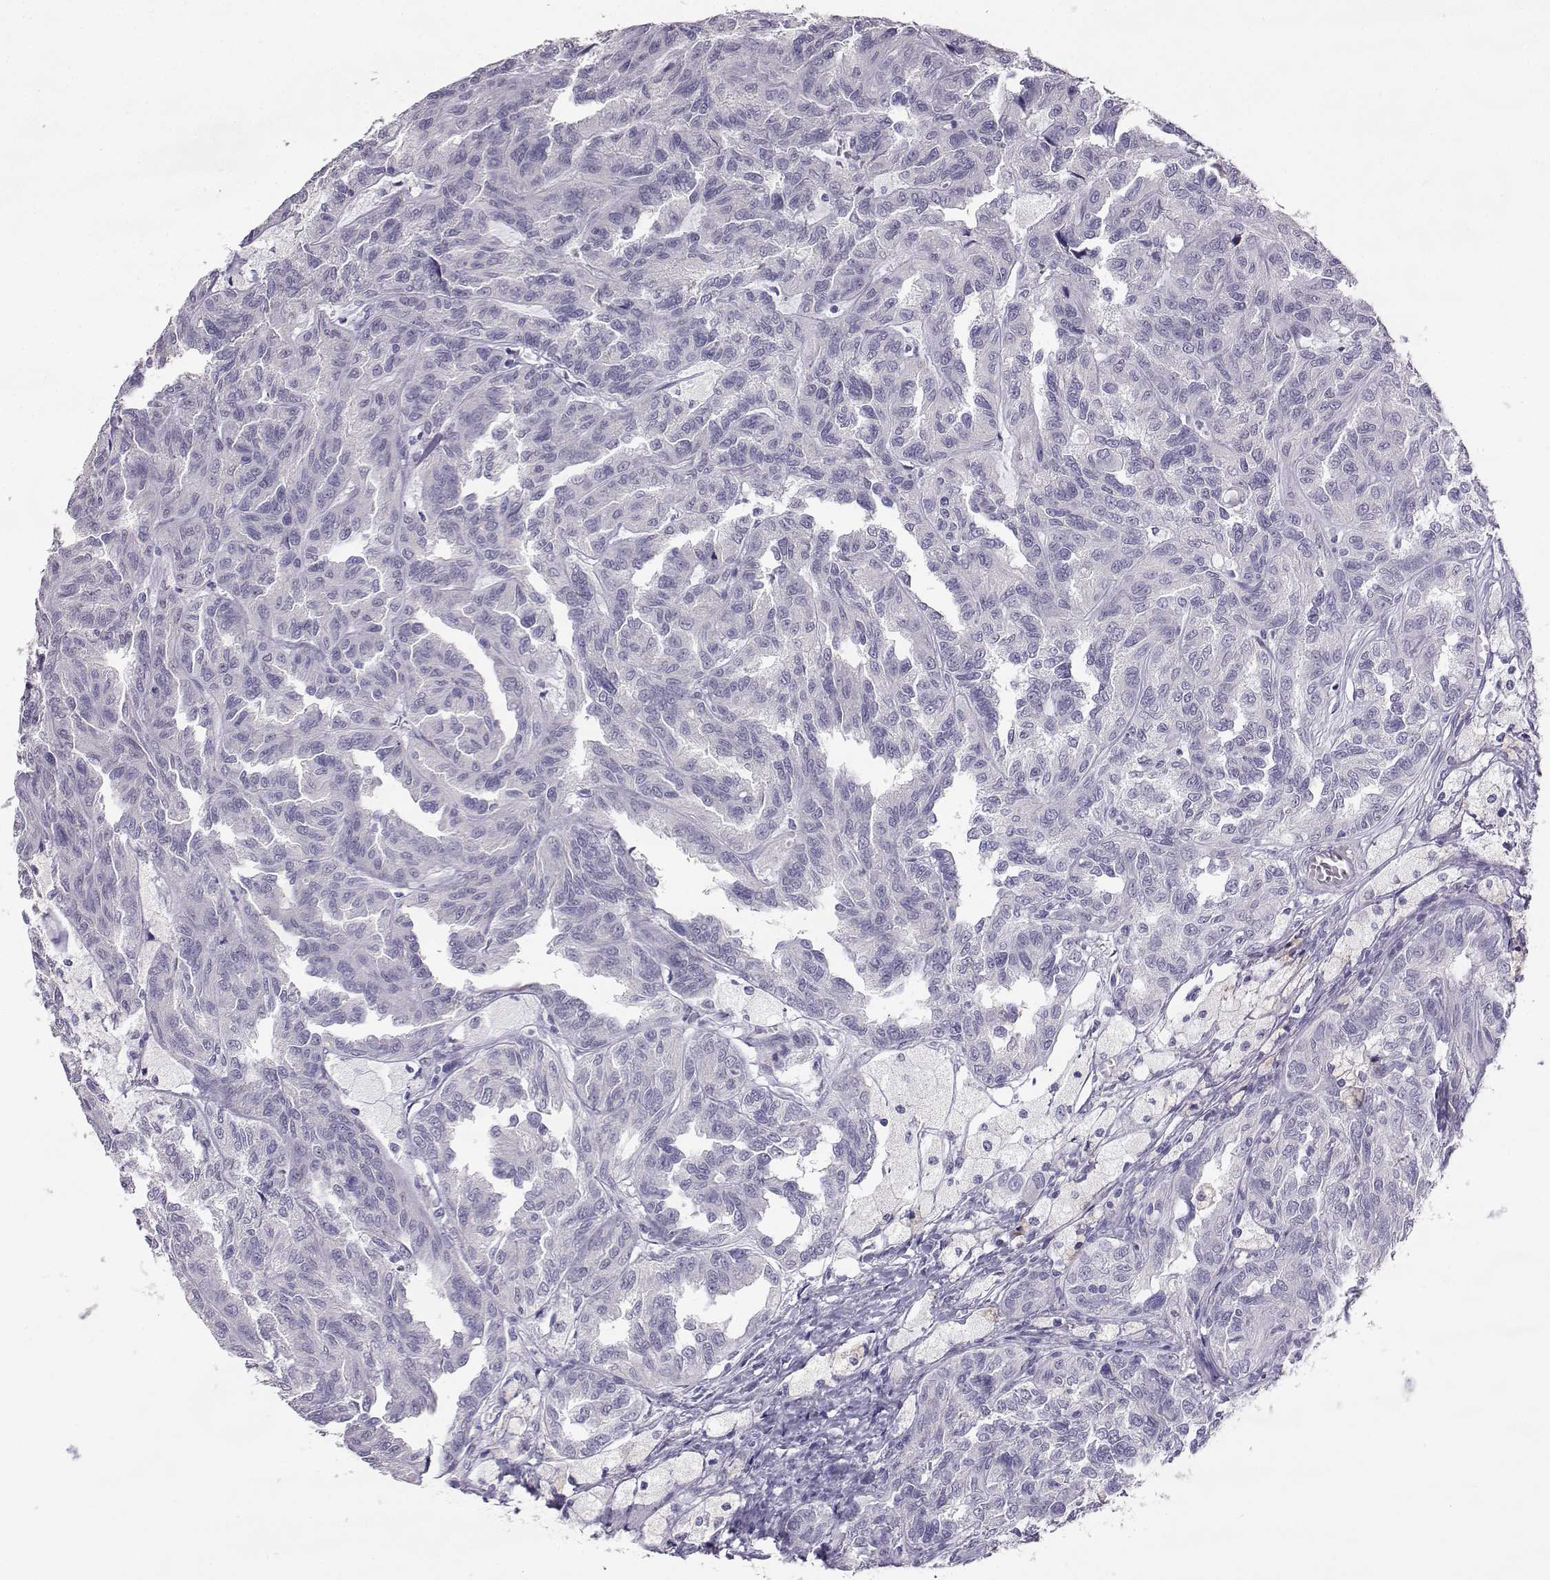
{"staining": {"intensity": "negative", "quantity": "none", "location": "none"}, "tissue": "renal cancer", "cell_type": "Tumor cells", "image_type": "cancer", "snomed": [{"axis": "morphology", "description": "Adenocarcinoma, NOS"}, {"axis": "topography", "description": "Kidney"}], "caption": "IHC photomicrograph of neoplastic tissue: human renal cancer stained with DAB (3,3'-diaminobenzidine) reveals no significant protein positivity in tumor cells. Brightfield microscopy of immunohistochemistry (IHC) stained with DAB (3,3'-diaminobenzidine) (brown) and hematoxylin (blue), captured at high magnification.", "gene": "TBR1", "patient": {"sex": "male", "age": 79}}